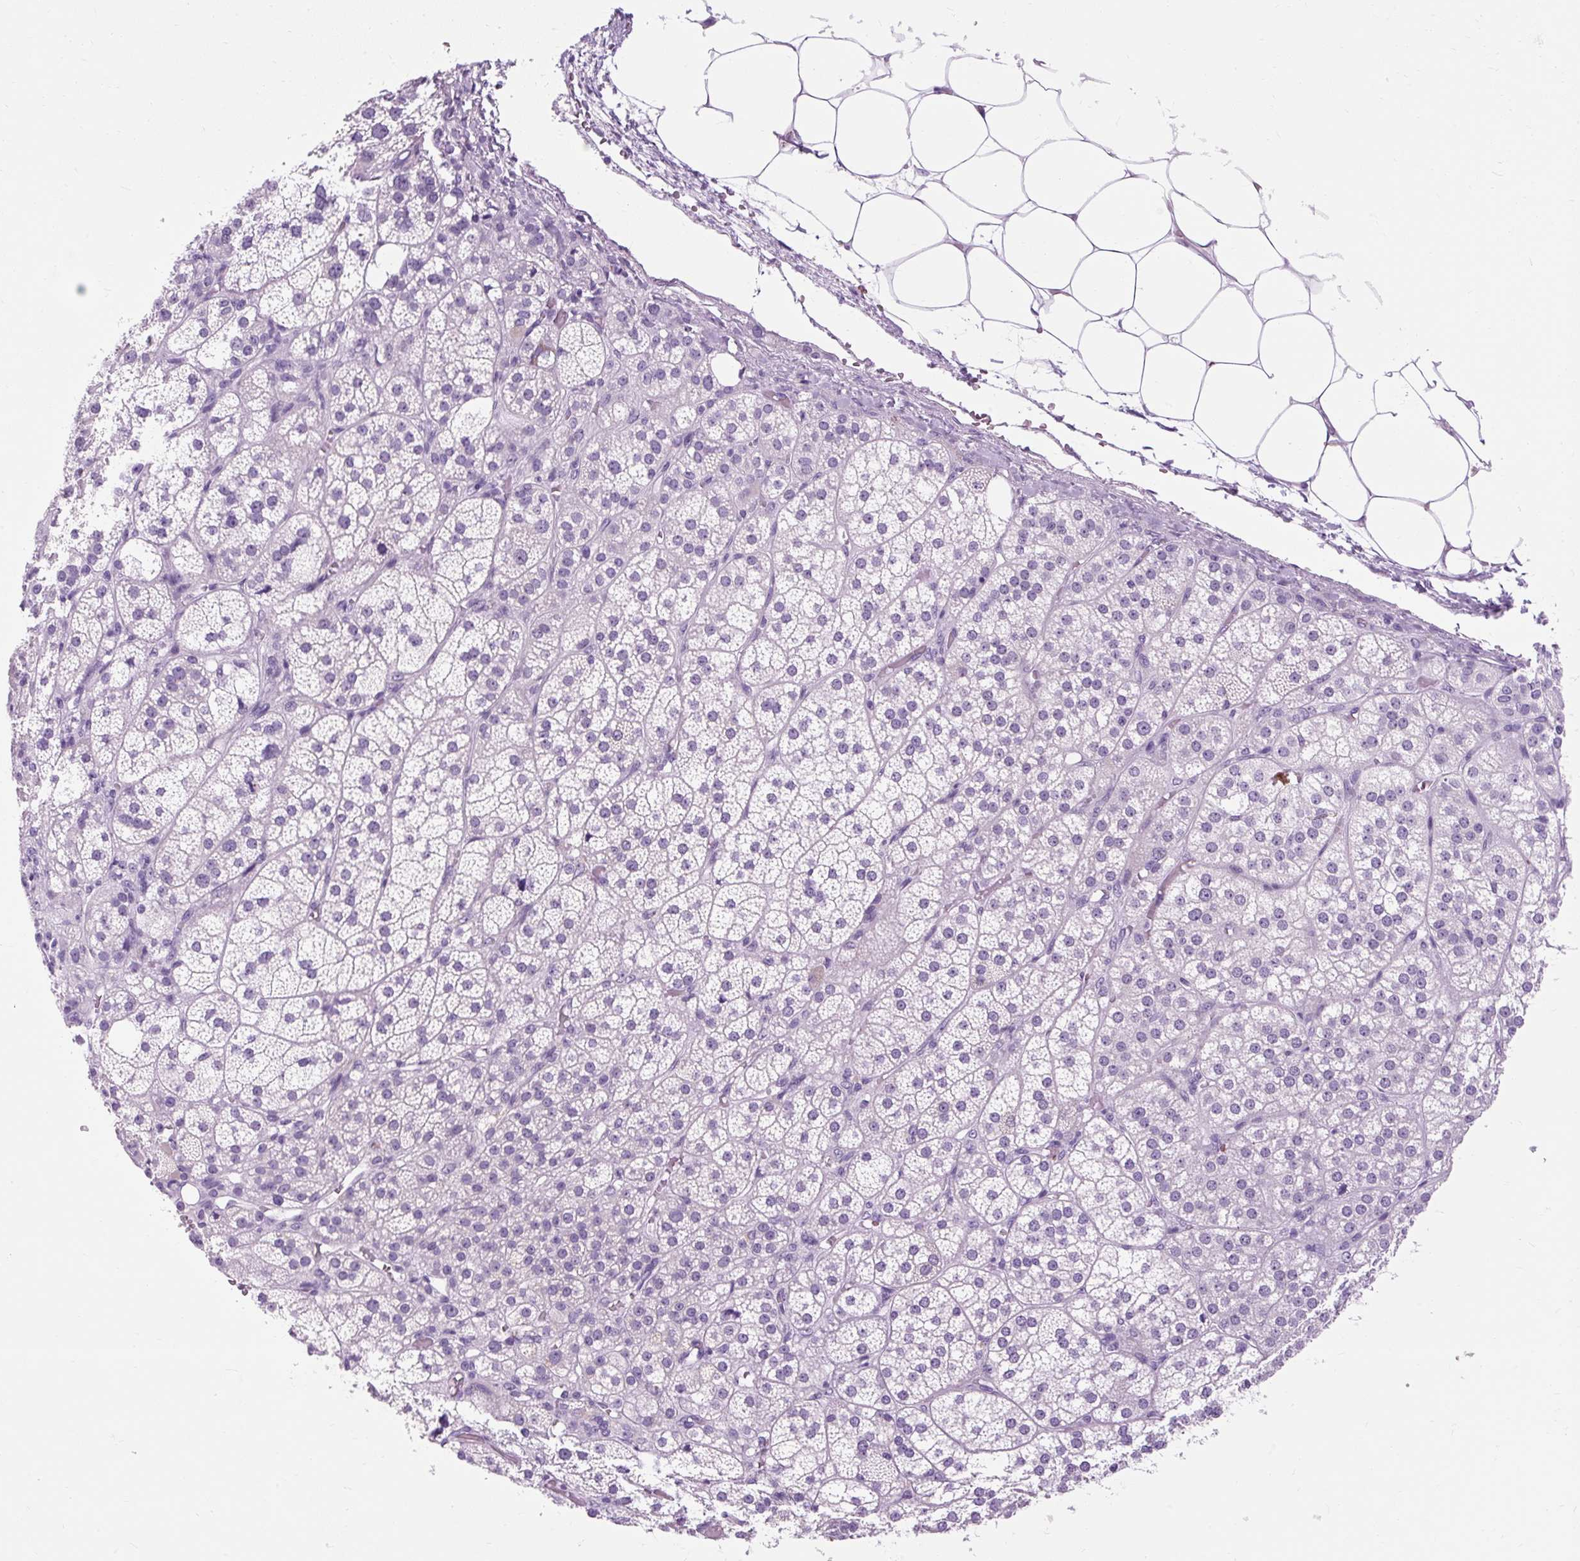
{"staining": {"intensity": "negative", "quantity": "none", "location": "none"}, "tissue": "adrenal gland", "cell_type": "Glandular cells", "image_type": "normal", "snomed": [{"axis": "morphology", "description": "Normal tissue, NOS"}, {"axis": "topography", "description": "Adrenal gland"}], "caption": "Photomicrograph shows no protein expression in glandular cells of unremarkable adrenal gland. (Brightfield microscopy of DAB IHC at high magnification).", "gene": "B3GNT4", "patient": {"sex": "female", "age": 60}}